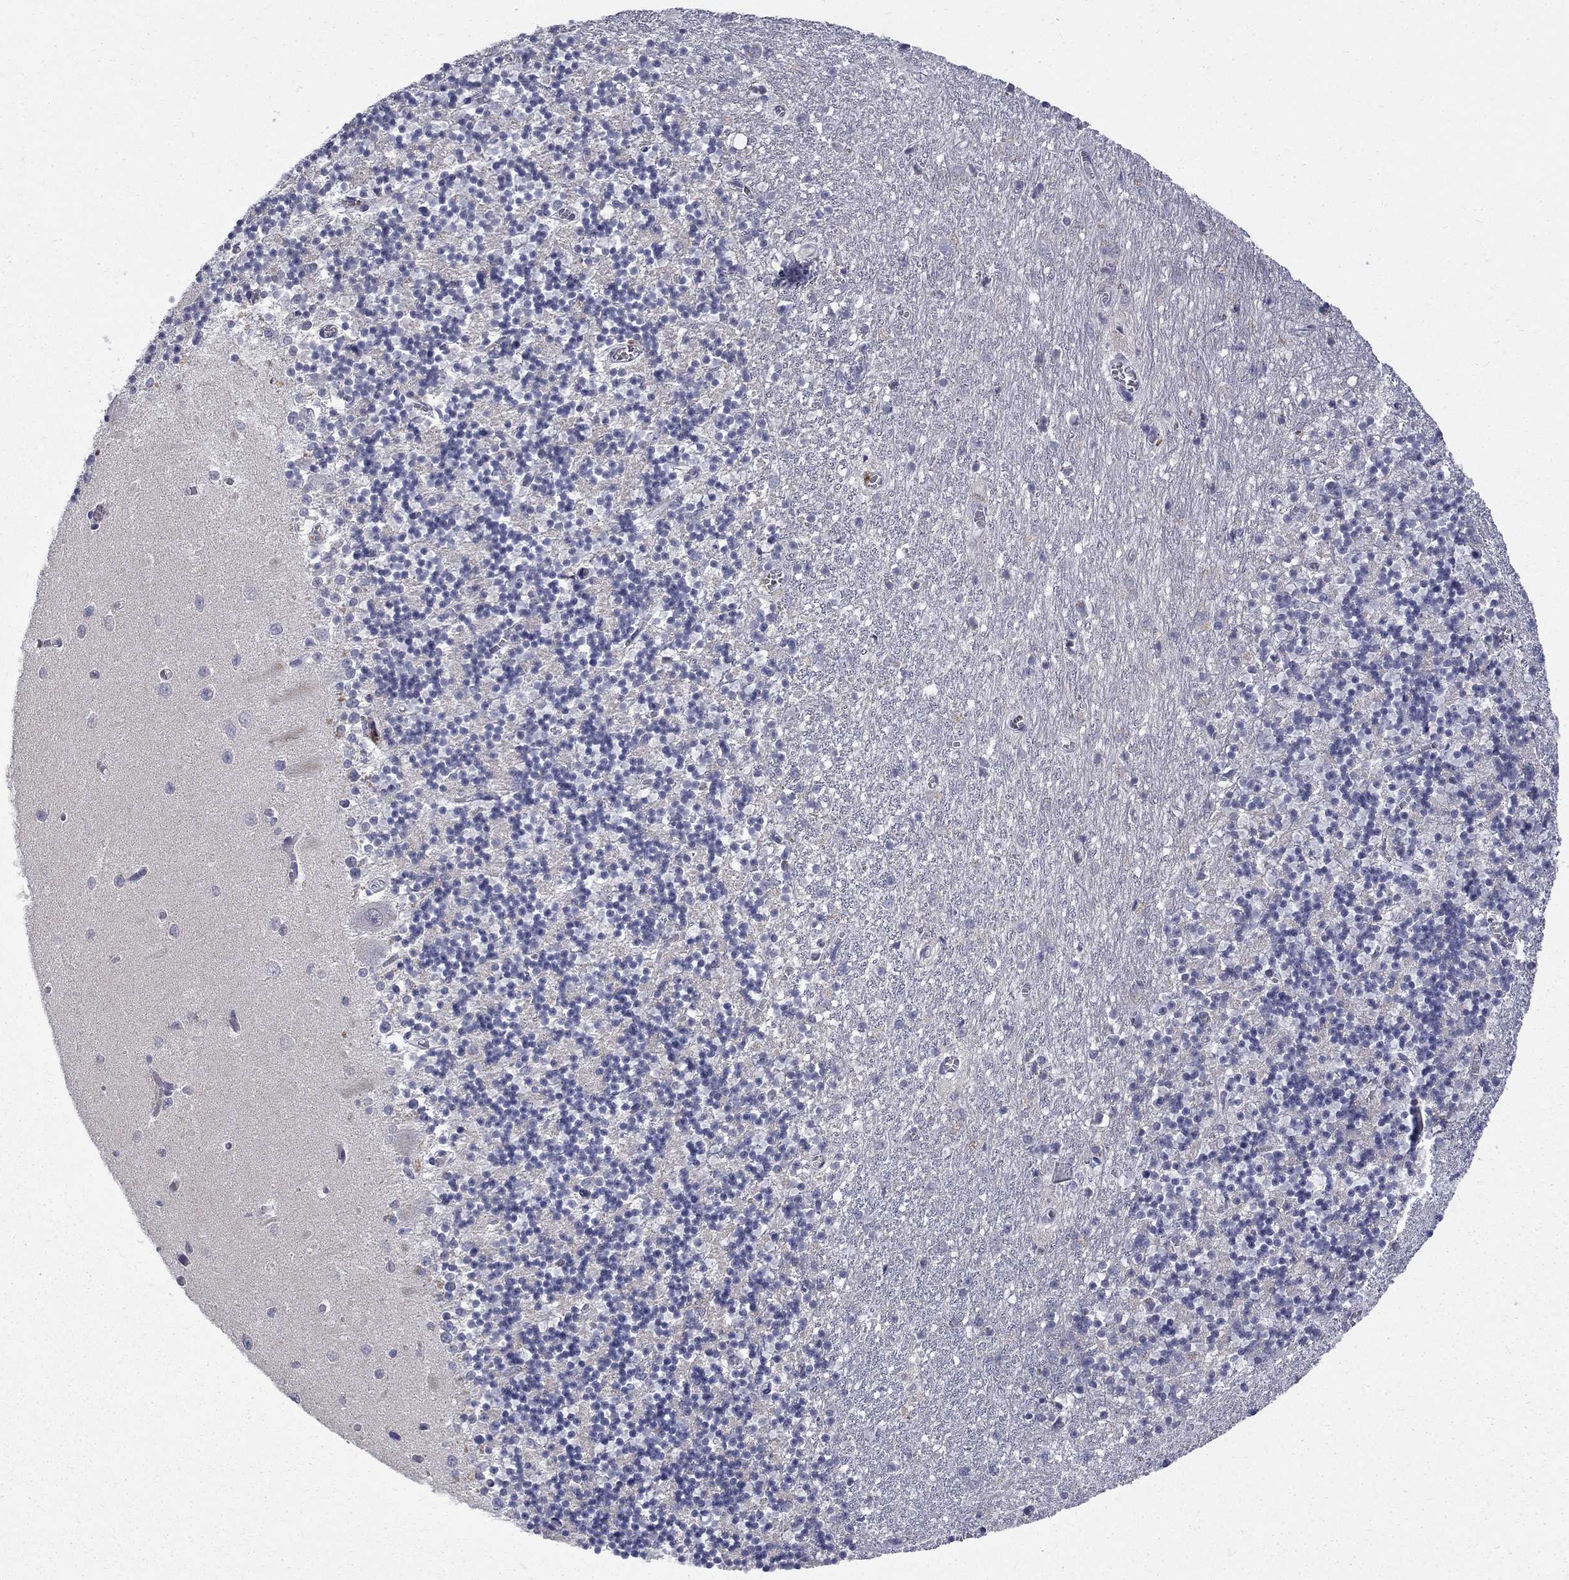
{"staining": {"intensity": "negative", "quantity": "none", "location": "none"}, "tissue": "cerebellum", "cell_type": "Cells in granular layer", "image_type": "normal", "snomed": [{"axis": "morphology", "description": "Normal tissue, NOS"}, {"axis": "topography", "description": "Cerebellum"}], "caption": "This micrograph is of benign cerebellum stained with immunohistochemistry to label a protein in brown with the nuclei are counter-stained blue. There is no expression in cells in granular layer.", "gene": "CTNND2", "patient": {"sex": "female", "age": 64}}